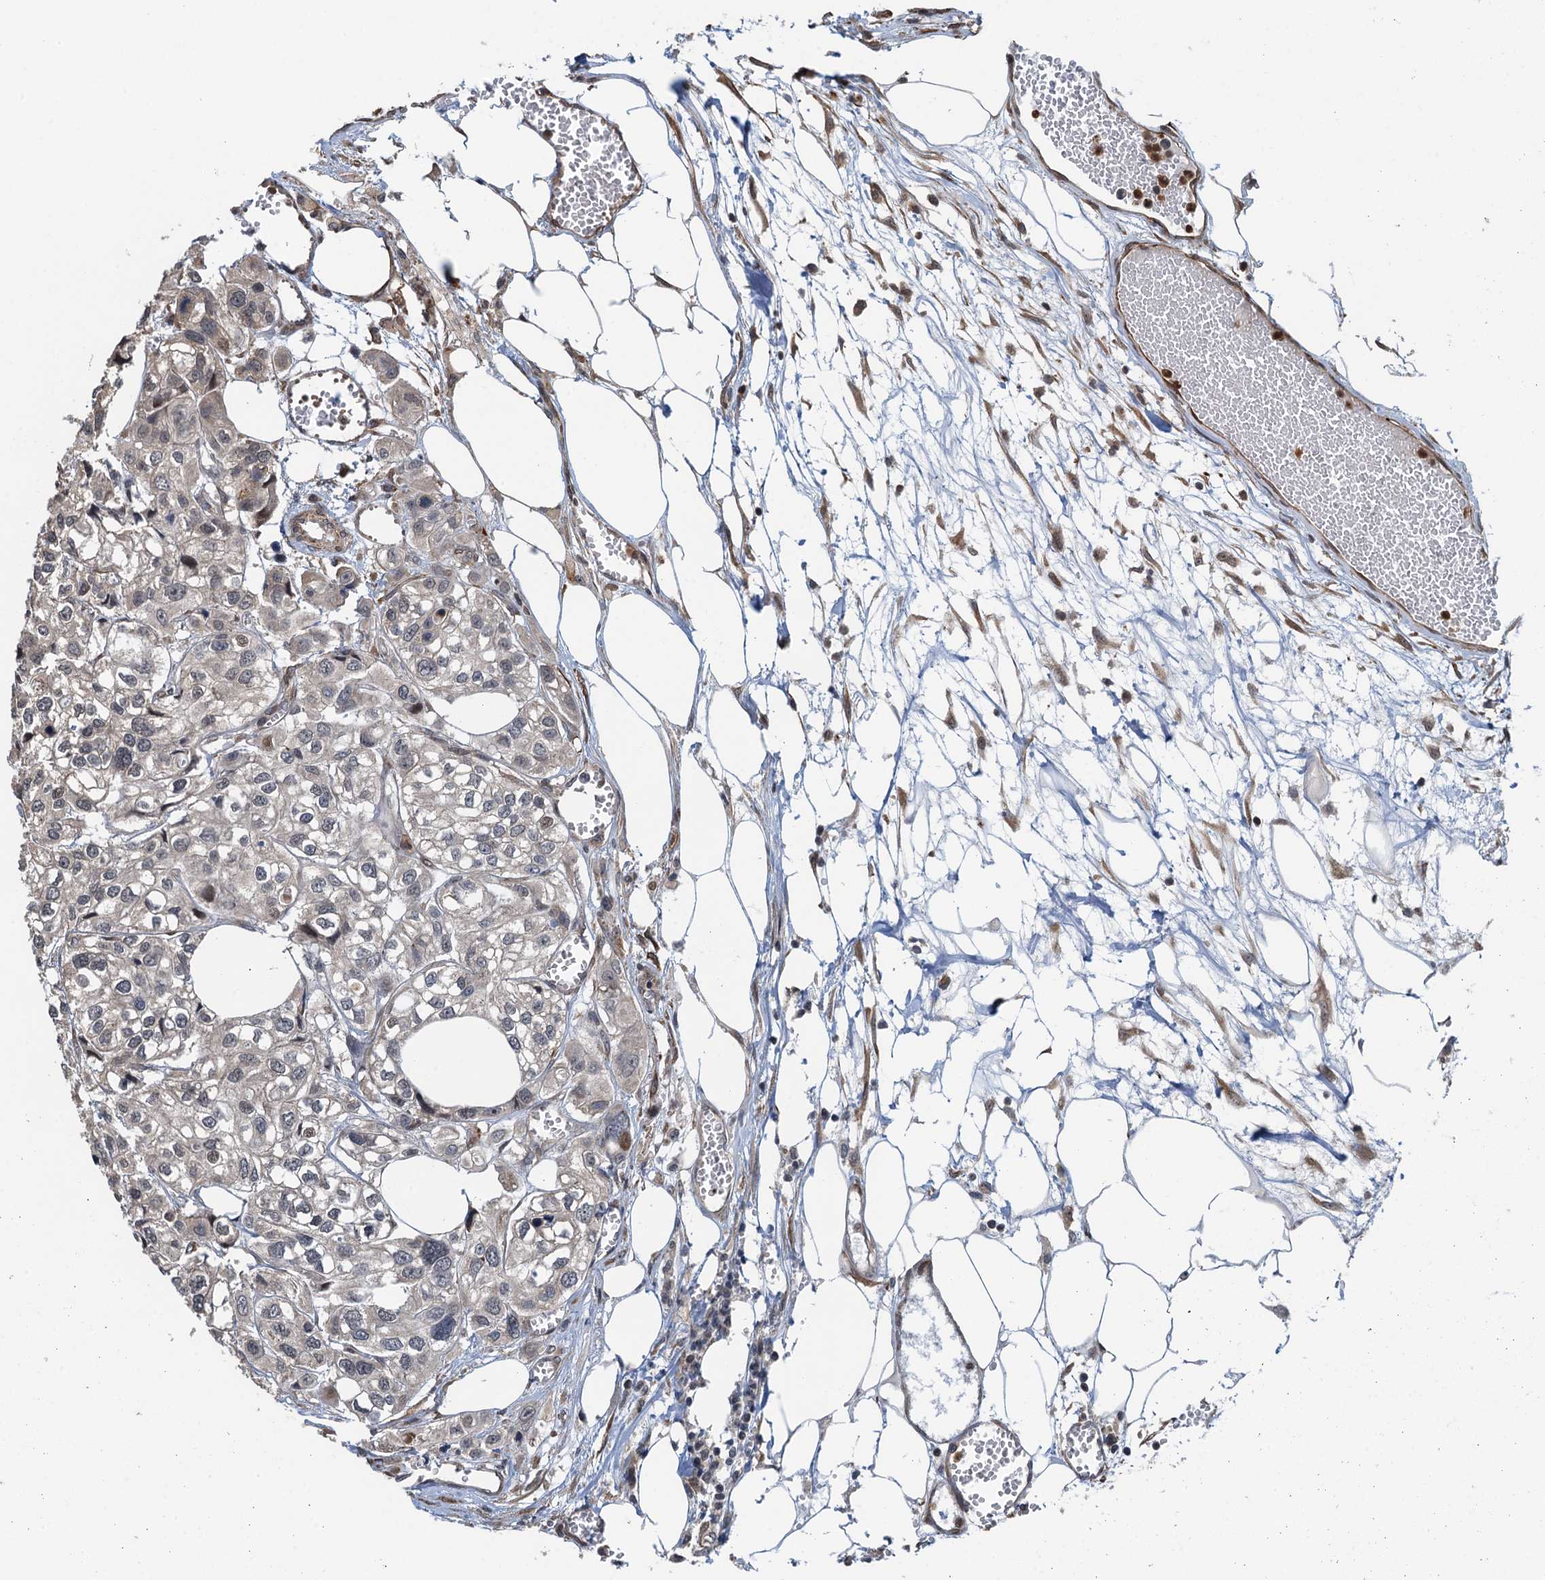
{"staining": {"intensity": "negative", "quantity": "none", "location": "none"}, "tissue": "urothelial cancer", "cell_type": "Tumor cells", "image_type": "cancer", "snomed": [{"axis": "morphology", "description": "Urothelial carcinoma, High grade"}, {"axis": "topography", "description": "Urinary bladder"}], "caption": "The histopathology image displays no staining of tumor cells in urothelial carcinoma (high-grade).", "gene": "WHAMM", "patient": {"sex": "male", "age": 67}}